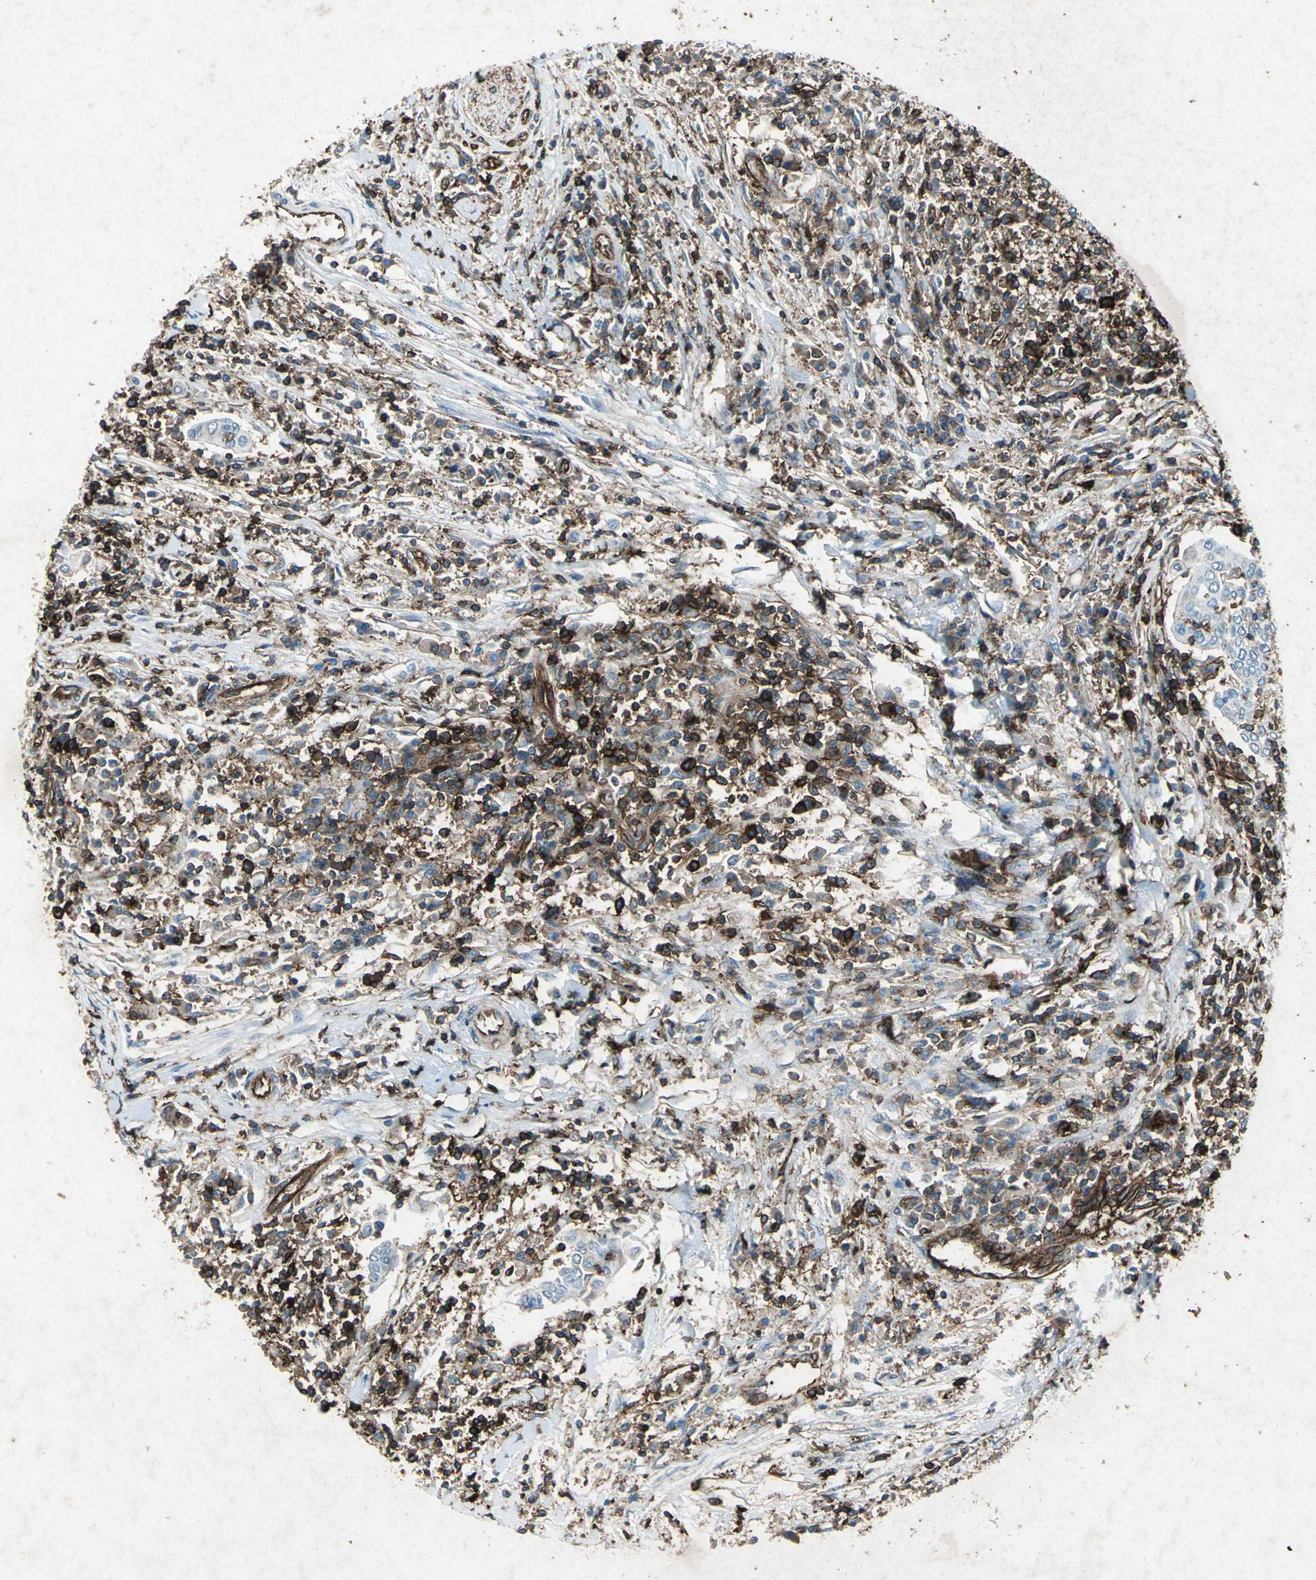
{"staining": {"intensity": "strong", "quantity": "25%-75%", "location": "cytoplasmic/membranous"}, "tissue": "cervical cancer", "cell_type": "Tumor cells", "image_type": "cancer", "snomed": [{"axis": "morphology", "description": "Squamous cell carcinoma, NOS"}, {"axis": "topography", "description": "Cervix"}], "caption": "Tumor cells show strong cytoplasmic/membranous positivity in about 25%-75% of cells in cervical cancer (squamous cell carcinoma).", "gene": "CCR6", "patient": {"sex": "female", "age": 40}}